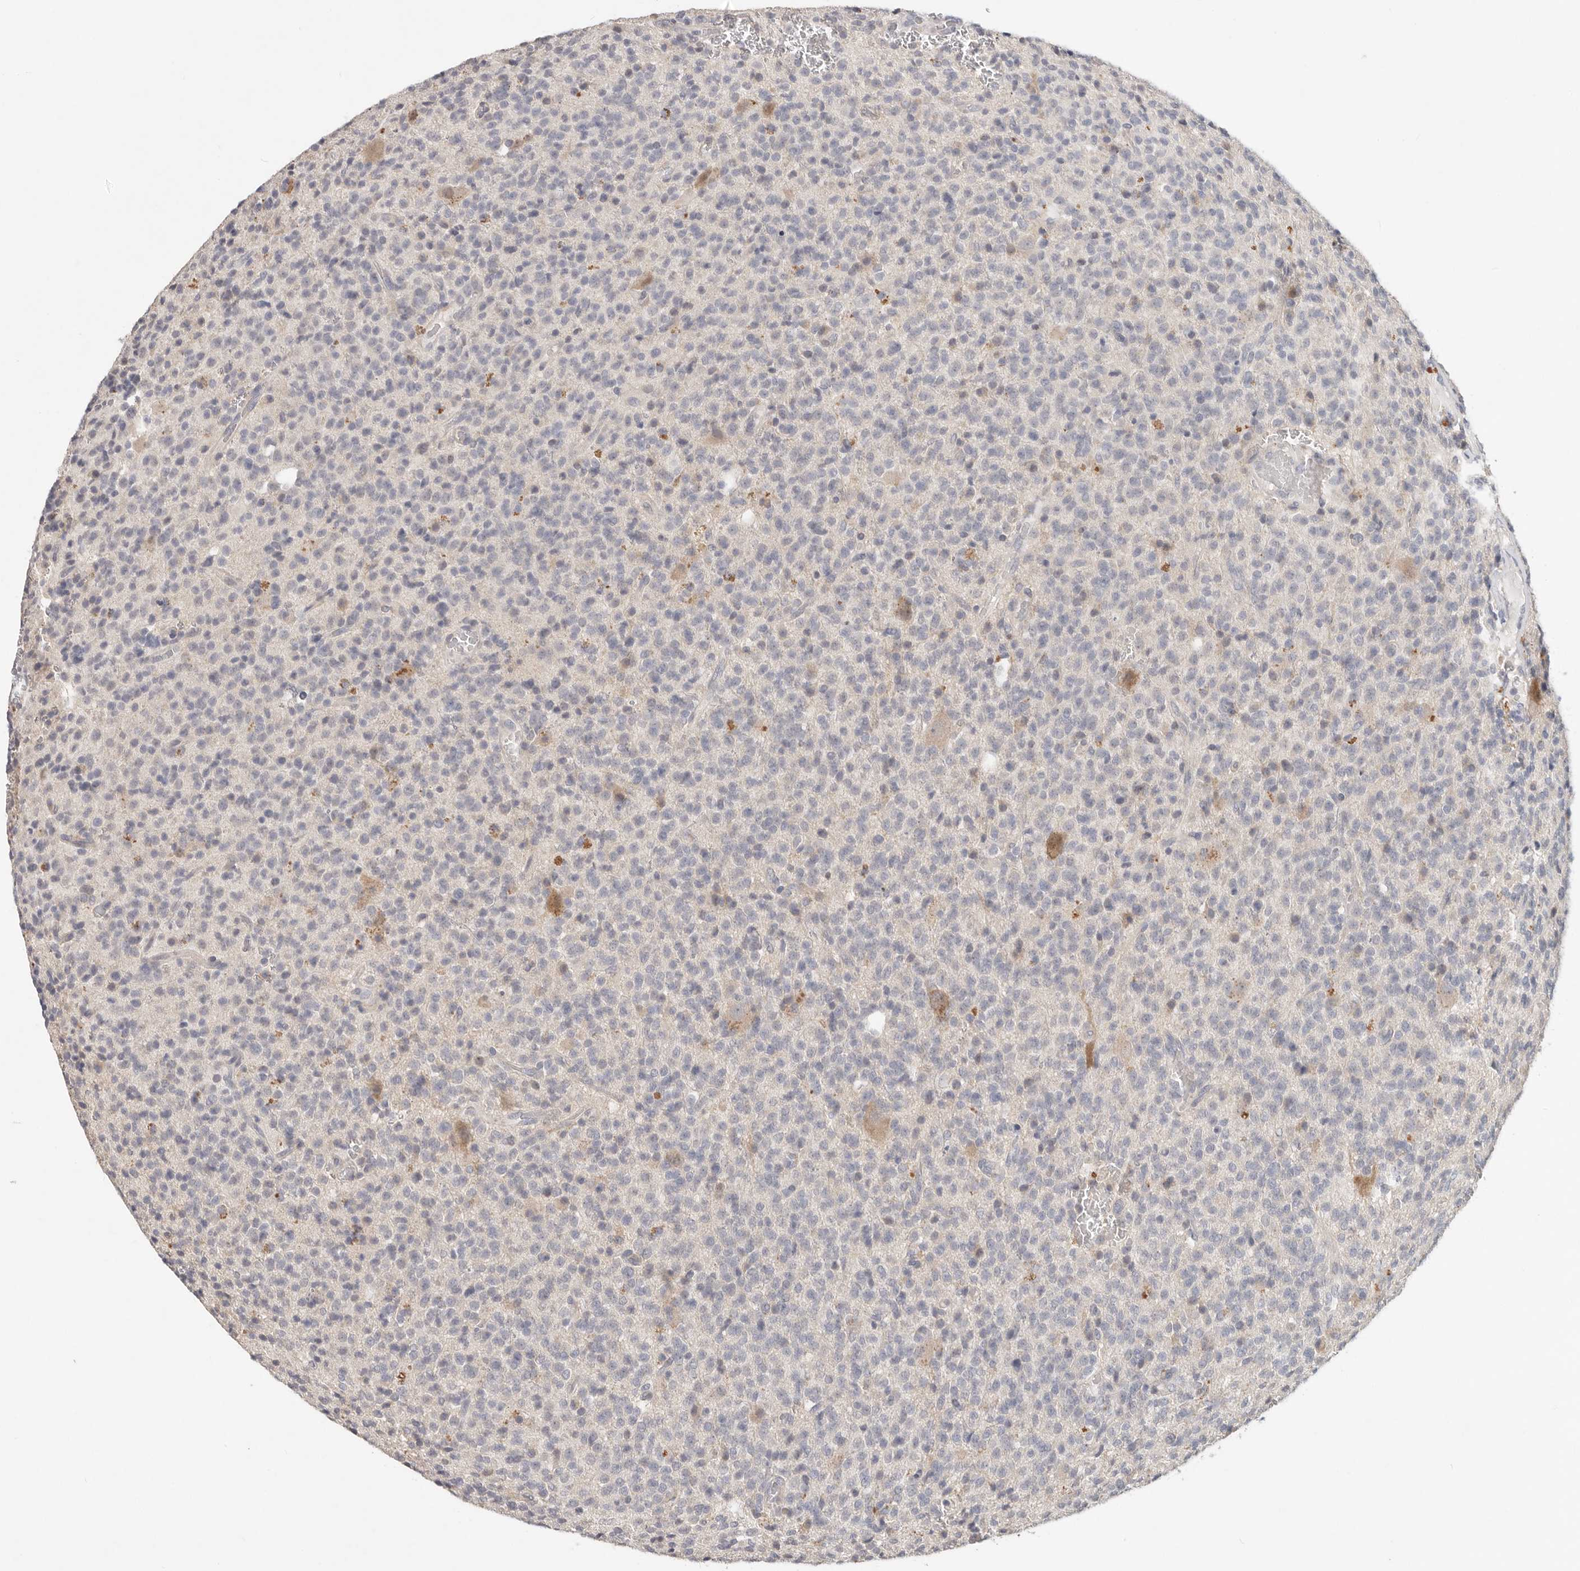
{"staining": {"intensity": "negative", "quantity": "none", "location": "none"}, "tissue": "glioma", "cell_type": "Tumor cells", "image_type": "cancer", "snomed": [{"axis": "morphology", "description": "Glioma, malignant, High grade"}, {"axis": "topography", "description": "Brain"}], "caption": "Immunohistochemistry histopathology image of neoplastic tissue: human high-grade glioma (malignant) stained with DAB demonstrates no significant protein positivity in tumor cells. (Immunohistochemistry (ihc), brightfield microscopy, high magnification).", "gene": "WDR77", "patient": {"sex": "male", "age": 34}}